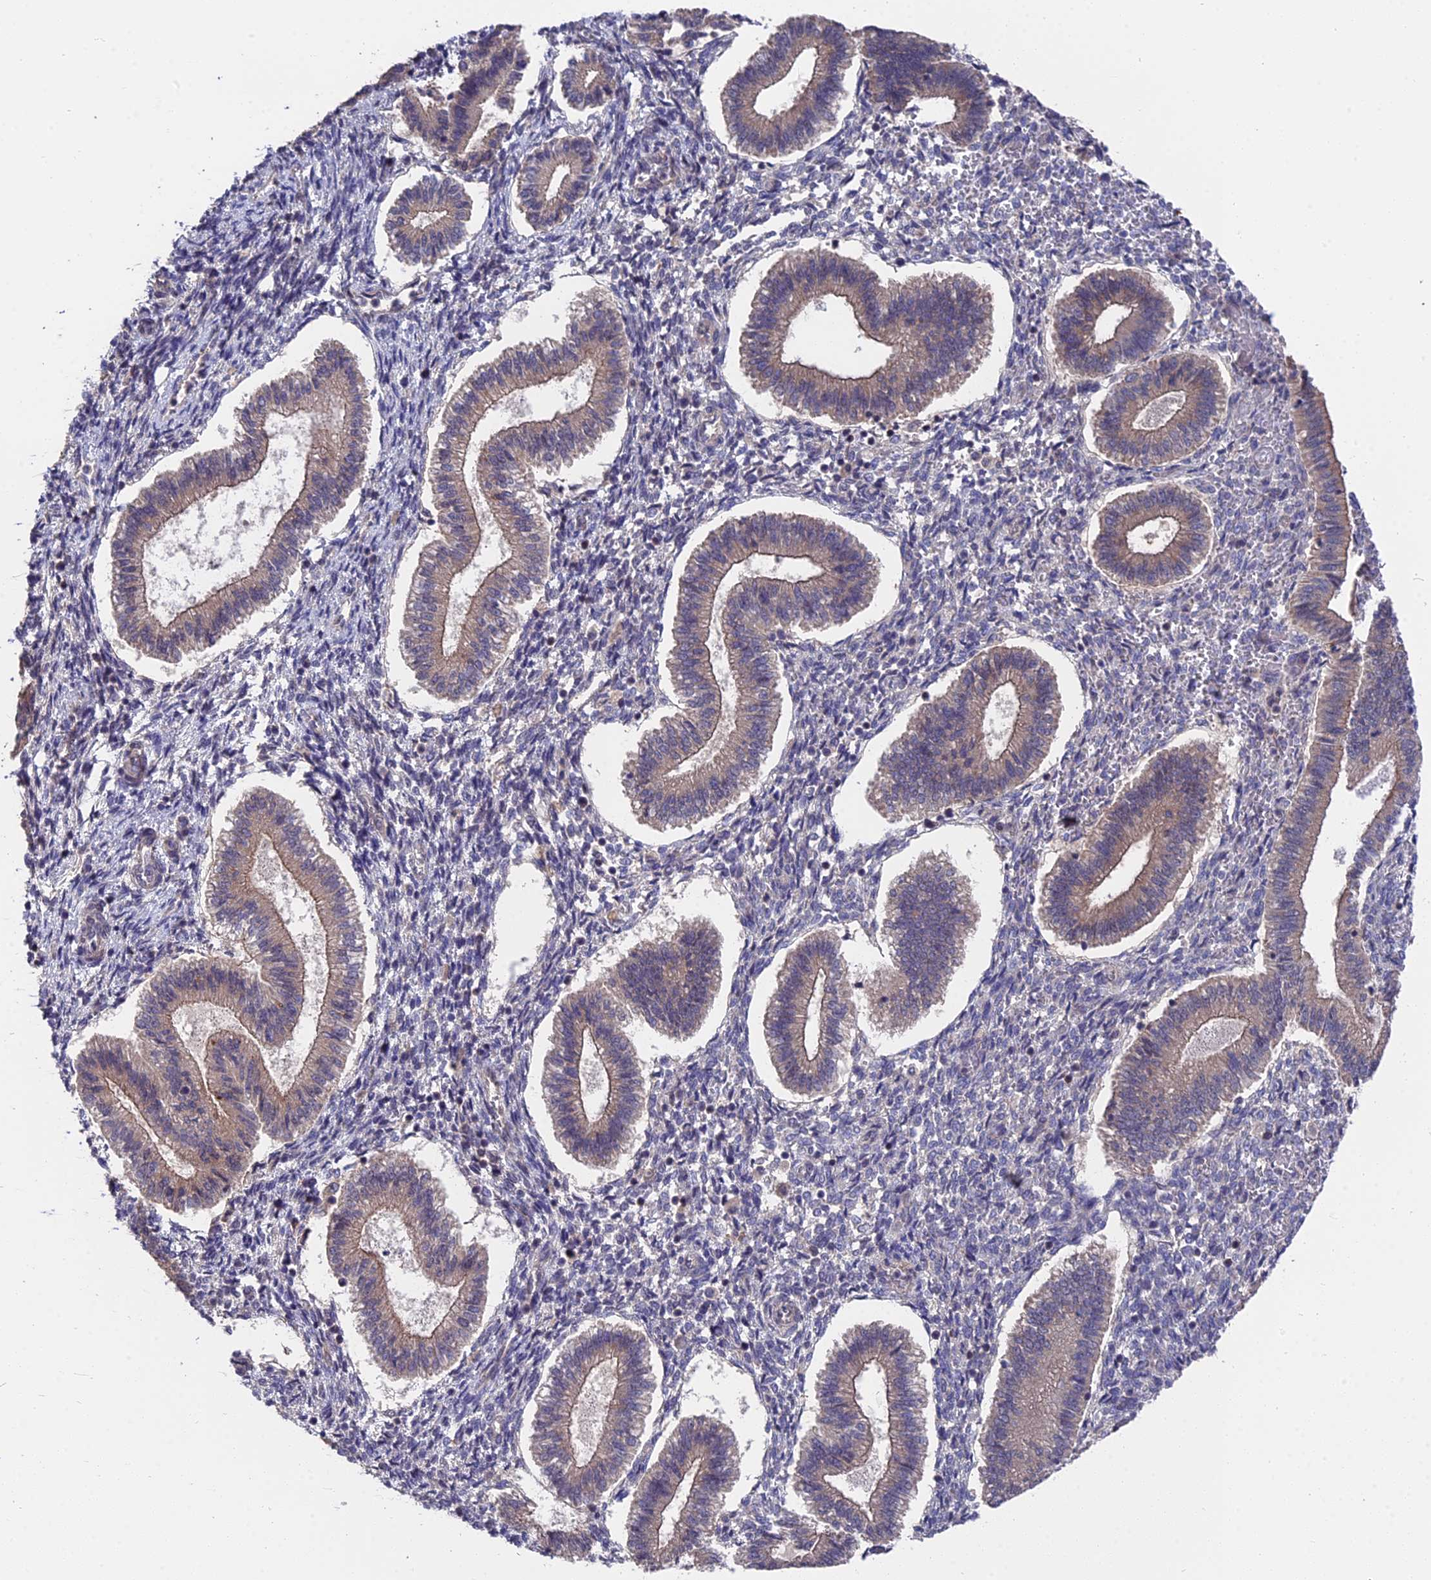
{"staining": {"intensity": "negative", "quantity": "none", "location": "none"}, "tissue": "endometrium", "cell_type": "Cells in endometrial stroma", "image_type": "normal", "snomed": [{"axis": "morphology", "description": "Normal tissue, NOS"}, {"axis": "topography", "description": "Endometrium"}], "caption": "Image shows no significant protein positivity in cells in endometrial stroma of benign endometrium.", "gene": "ZCCHC2", "patient": {"sex": "female", "age": 25}}